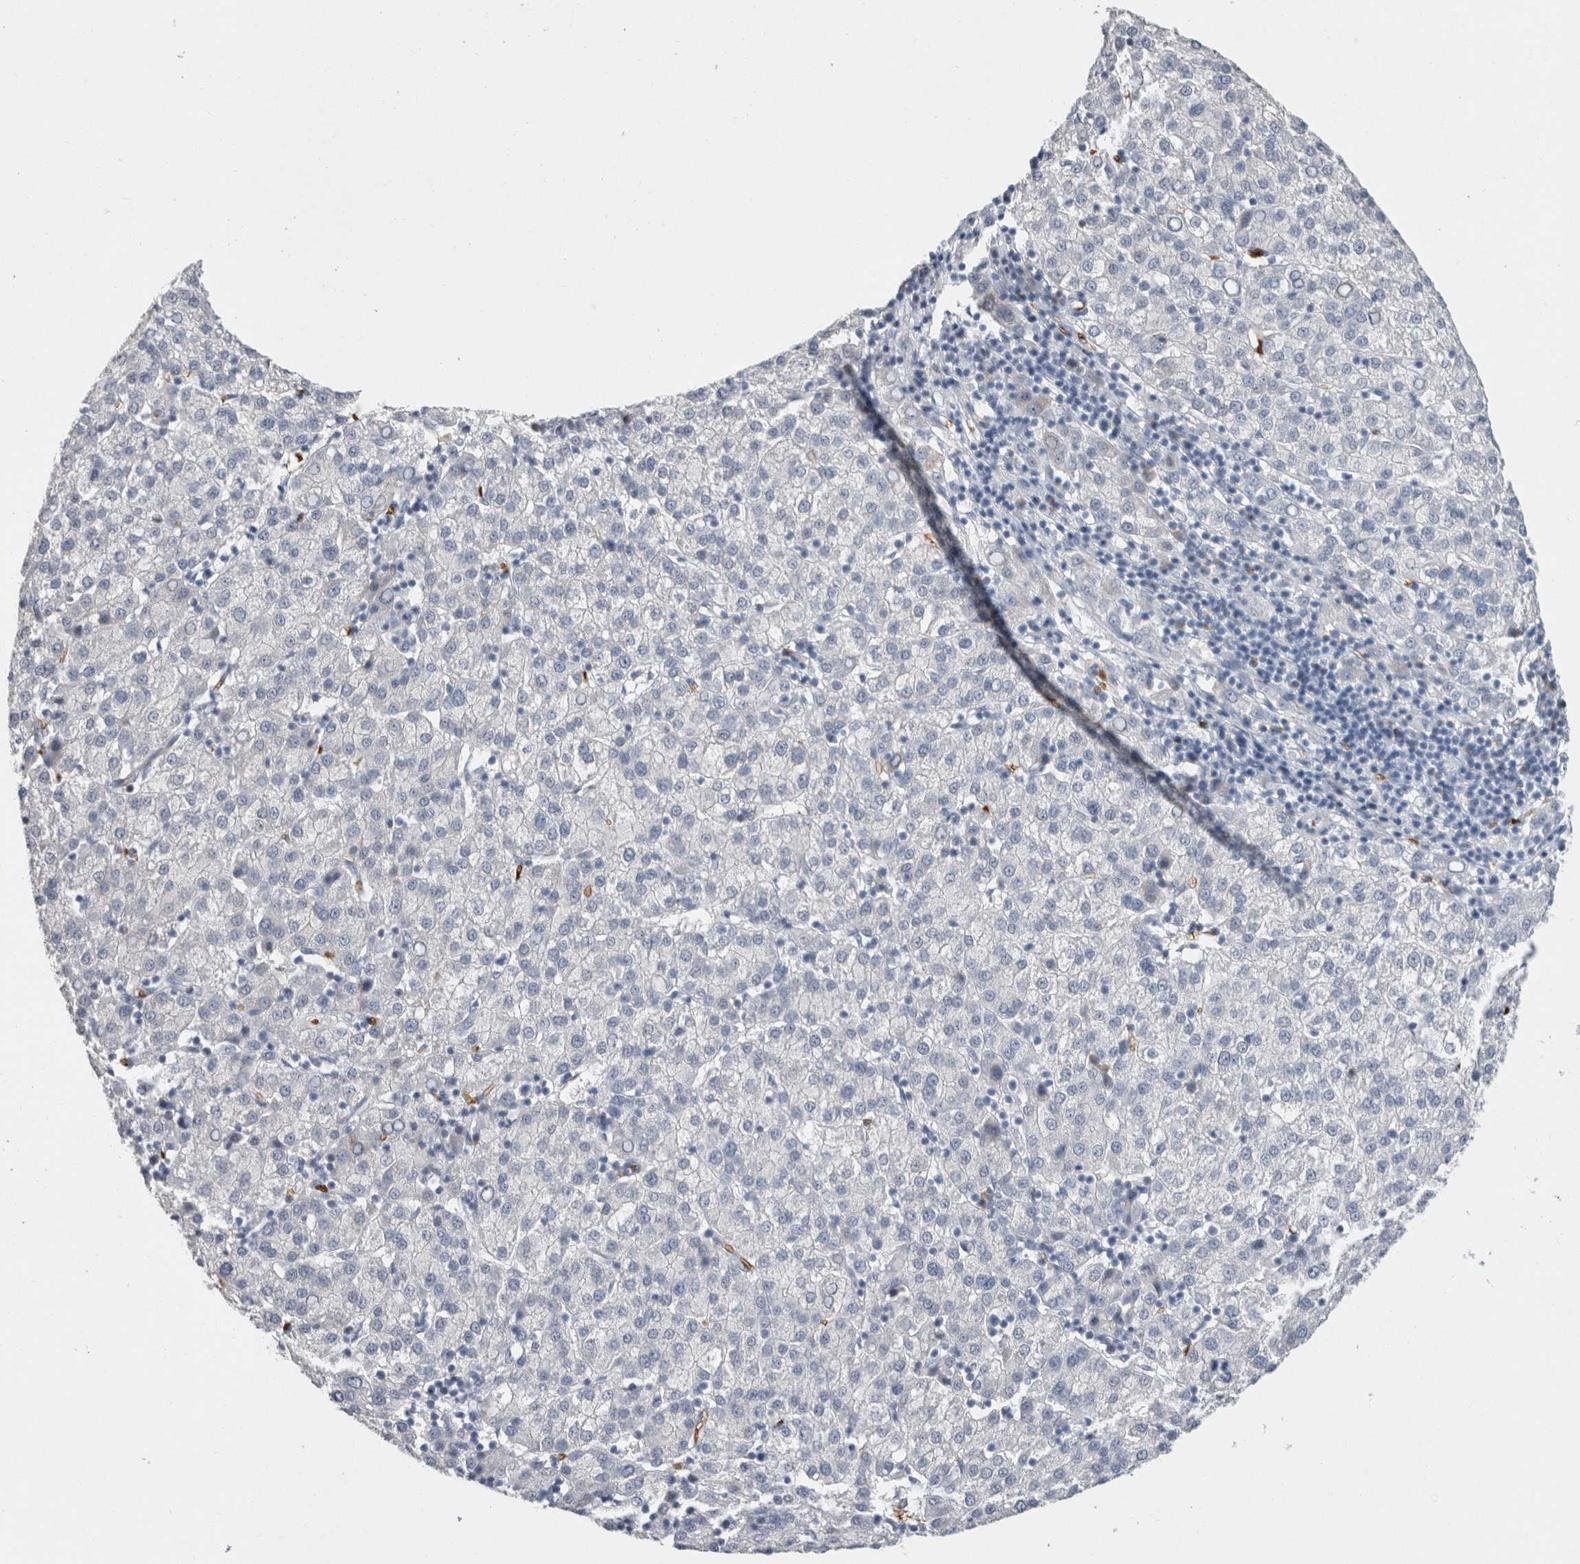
{"staining": {"intensity": "negative", "quantity": "none", "location": "none"}, "tissue": "liver cancer", "cell_type": "Tumor cells", "image_type": "cancer", "snomed": [{"axis": "morphology", "description": "Carcinoma, Hepatocellular, NOS"}, {"axis": "topography", "description": "Liver"}], "caption": "Tumor cells show no significant staining in liver cancer.", "gene": "CA1", "patient": {"sex": "female", "age": 58}}